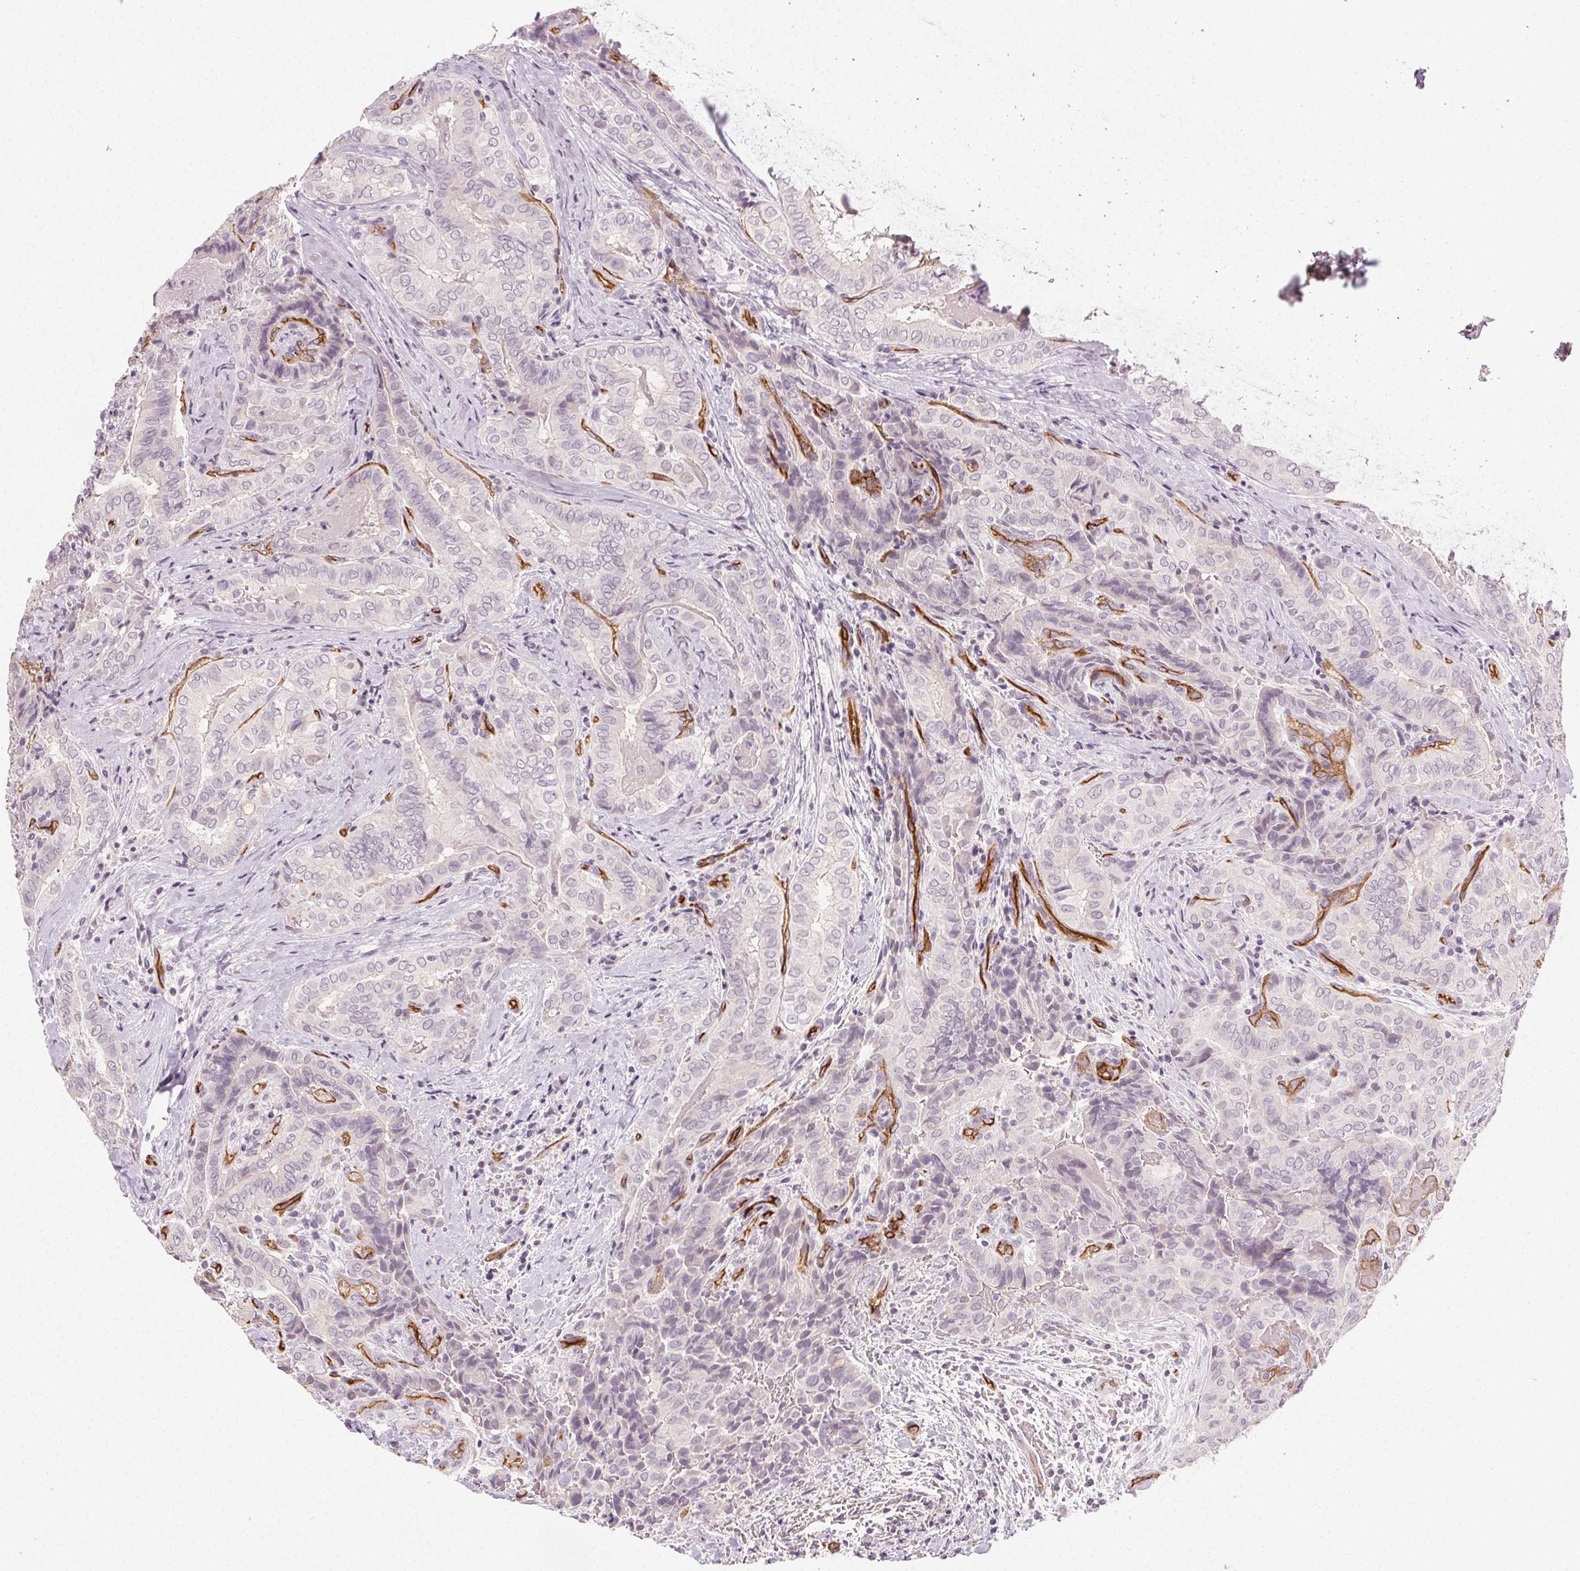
{"staining": {"intensity": "negative", "quantity": "none", "location": "none"}, "tissue": "thyroid cancer", "cell_type": "Tumor cells", "image_type": "cancer", "snomed": [{"axis": "morphology", "description": "Papillary adenocarcinoma, NOS"}, {"axis": "topography", "description": "Thyroid gland"}], "caption": "Immunohistochemistry micrograph of neoplastic tissue: human thyroid cancer stained with DAB (3,3'-diaminobenzidine) shows no significant protein positivity in tumor cells. (DAB (3,3'-diaminobenzidine) immunohistochemistry with hematoxylin counter stain).", "gene": "PODXL", "patient": {"sex": "female", "age": 61}}